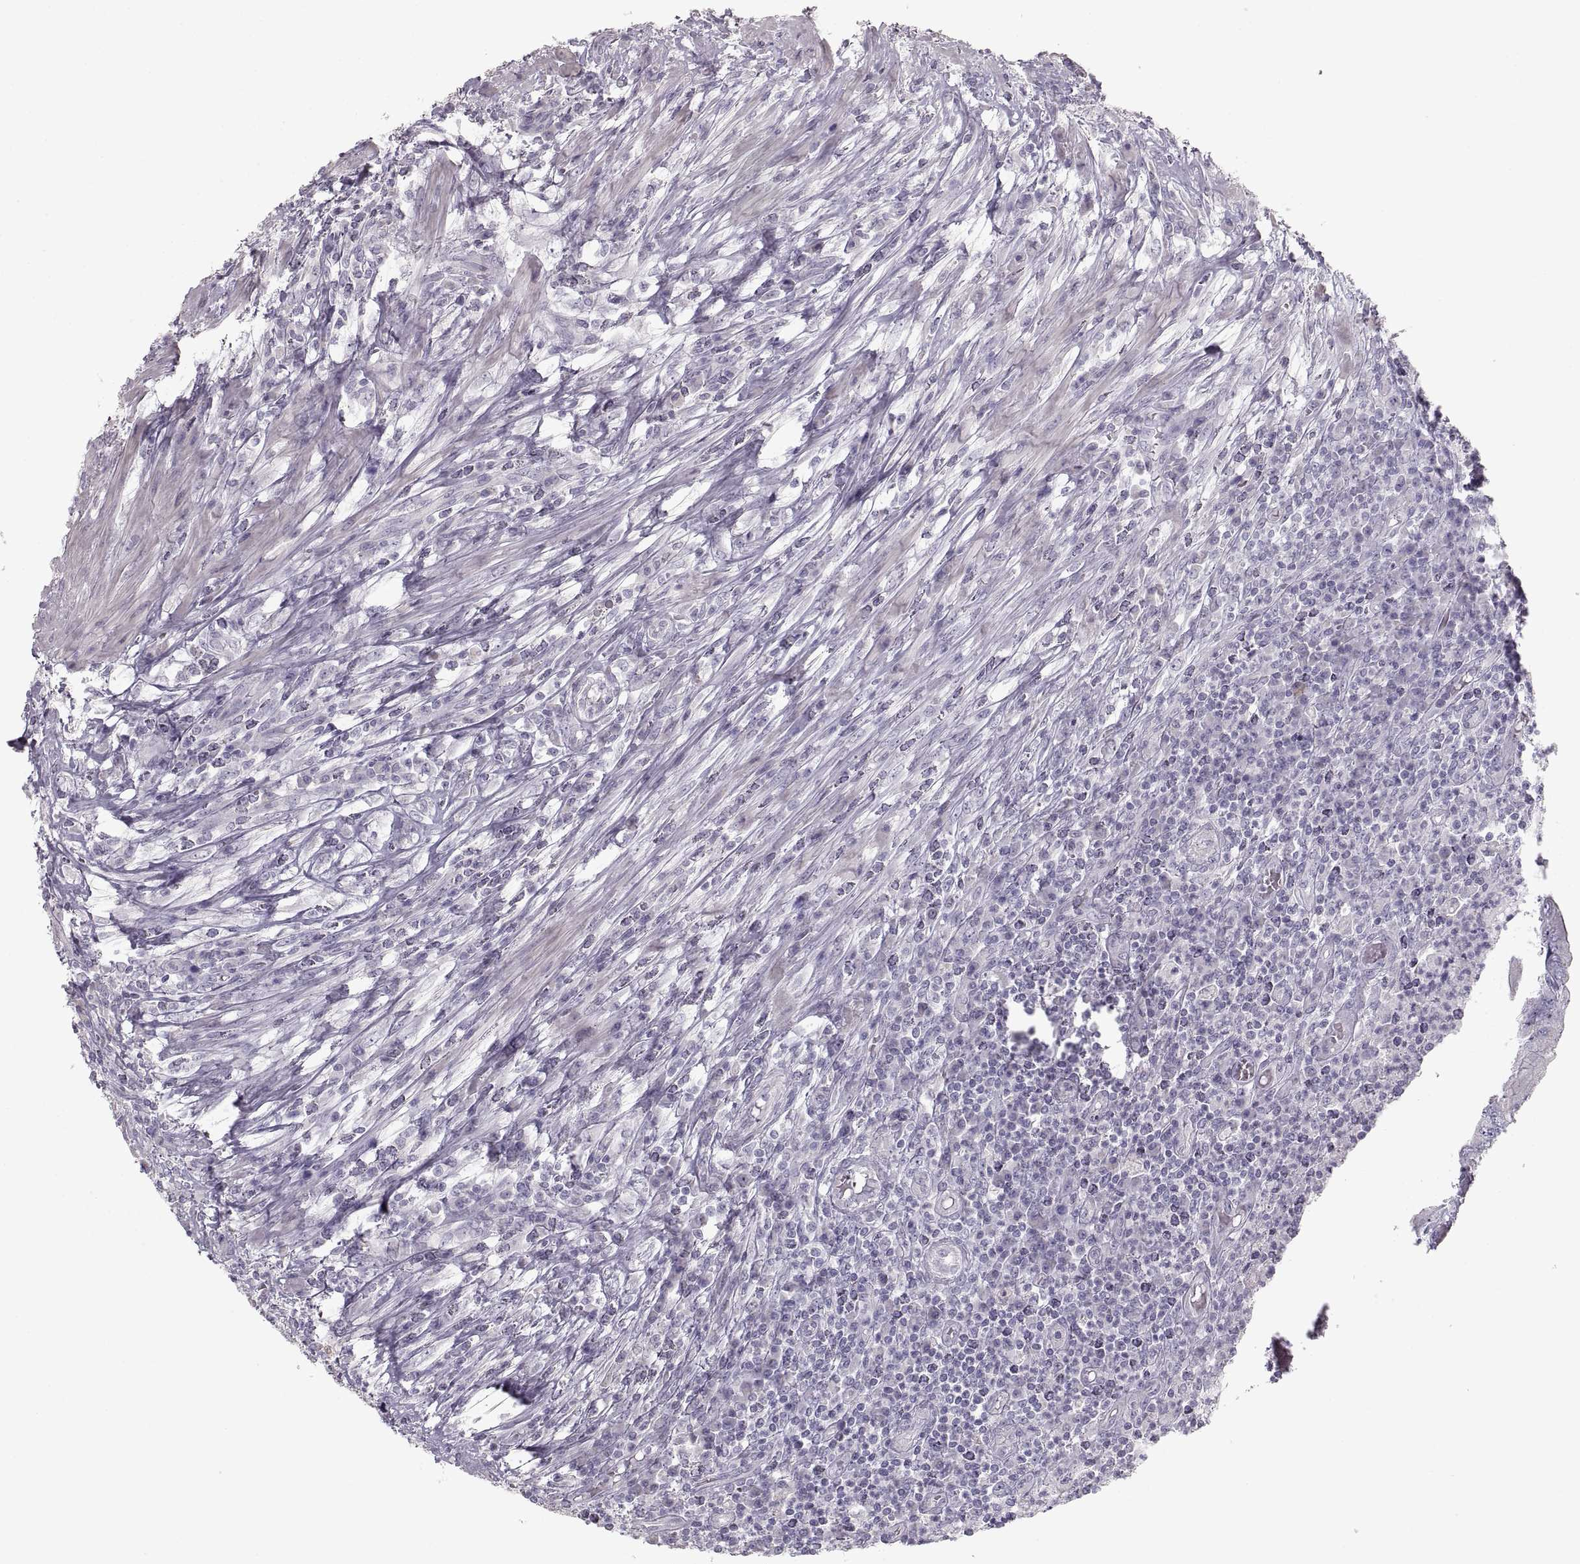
{"staining": {"intensity": "negative", "quantity": "none", "location": "none"}, "tissue": "colorectal cancer", "cell_type": "Tumor cells", "image_type": "cancer", "snomed": [{"axis": "morphology", "description": "Adenocarcinoma, NOS"}, {"axis": "topography", "description": "Colon"}], "caption": "Tumor cells show no significant protein expression in adenocarcinoma (colorectal).", "gene": "ZP3", "patient": {"sex": "male", "age": 53}}